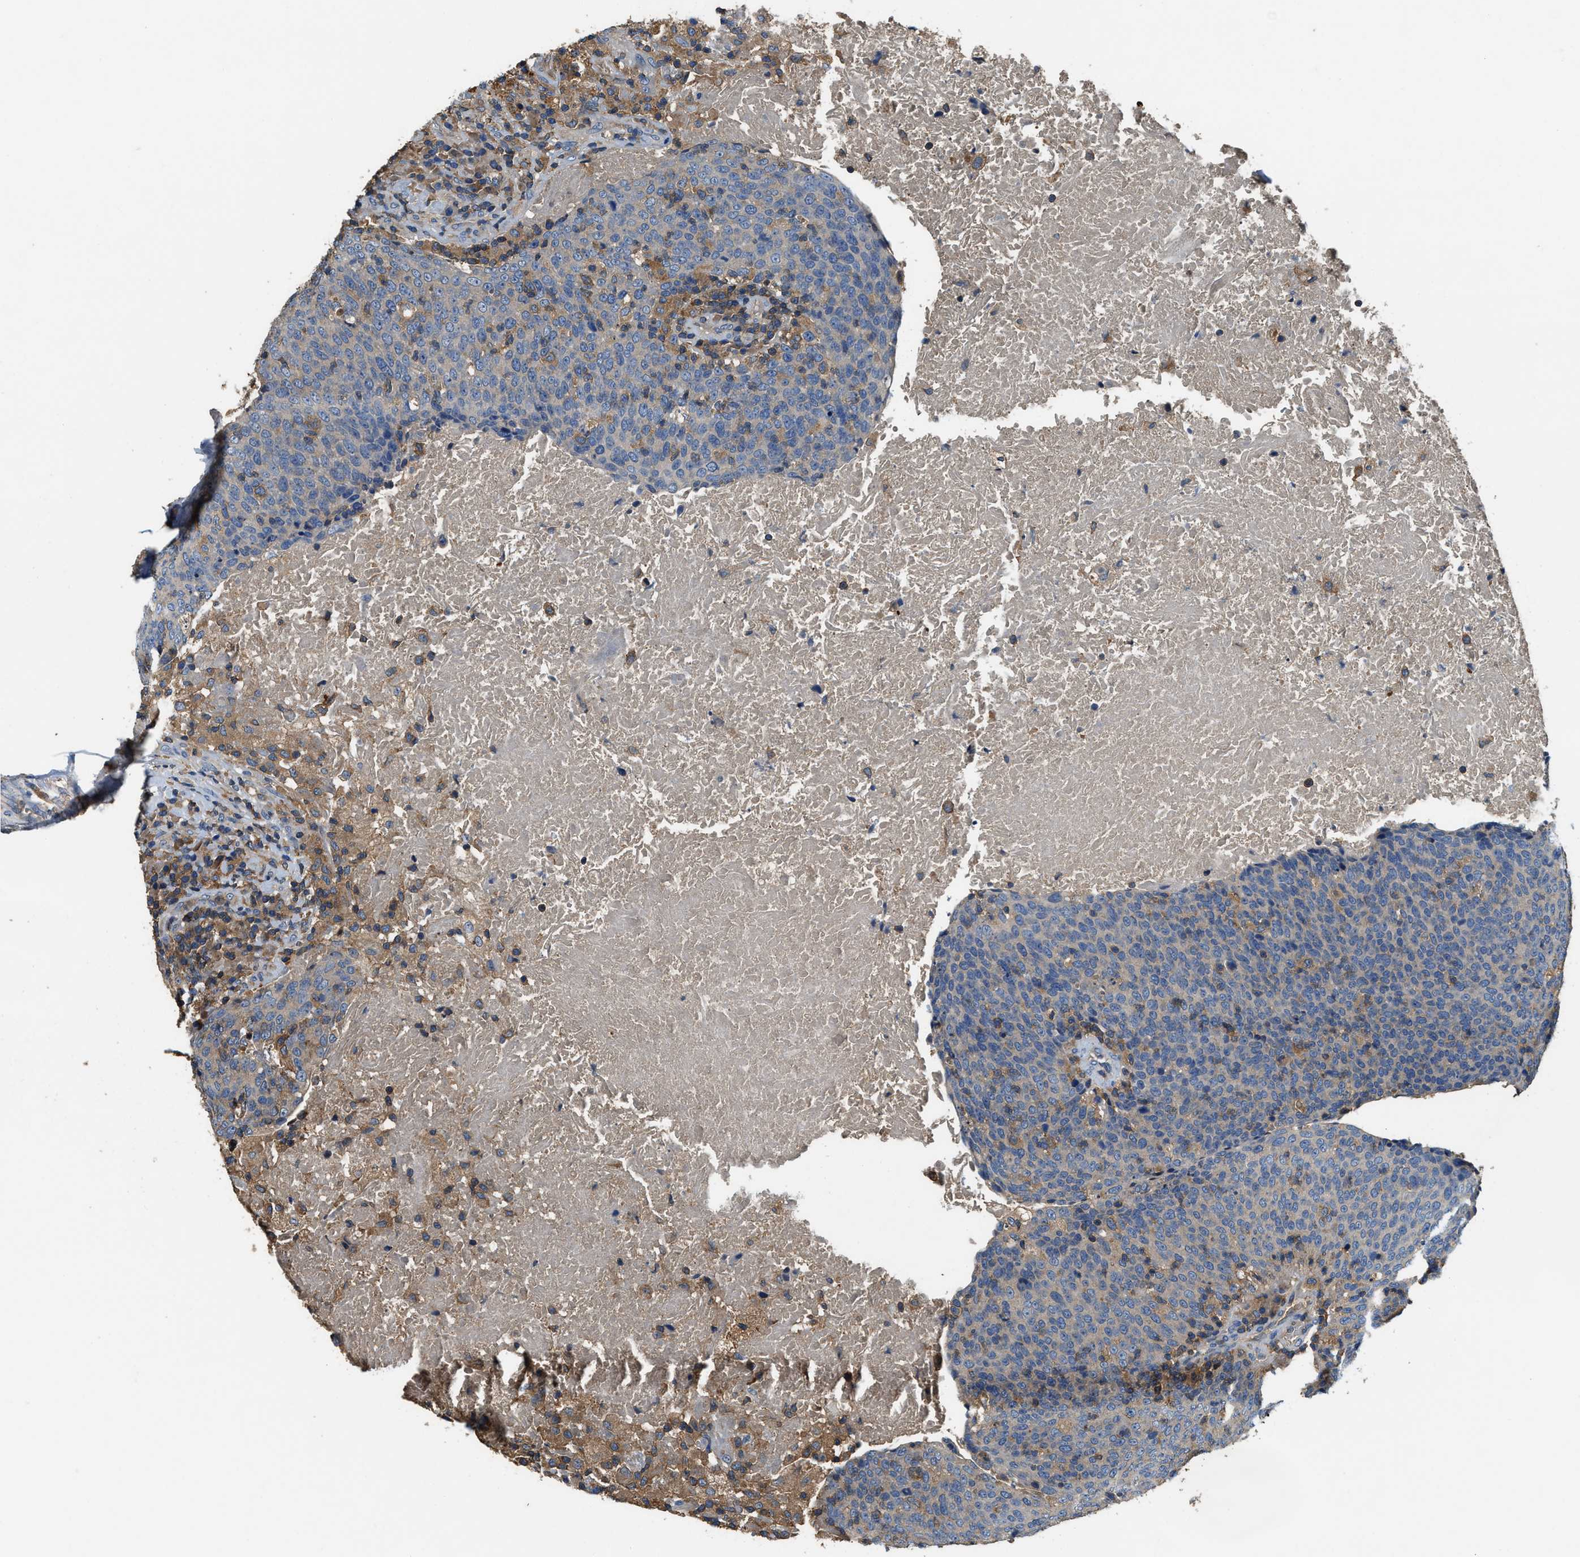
{"staining": {"intensity": "negative", "quantity": "none", "location": "none"}, "tissue": "head and neck cancer", "cell_type": "Tumor cells", "image_type": "cancer", "snomed": [{"axis": "morphology", "description": "Squamous cell carcinoma, NOS"}, {"axis": "morphology", "description": "Squamous cell carcinoma, metastatic, NOS"}, {"axis": "topography", "description": "Lymph node"}, {"axis": "topography", "description": "Head-Neck"}], "caption": "Human head and neck squamous cell carcinoma stained for a protein using IHC exhibits no staining in tumor cells.", "gene": "BLOC1S1", "patient": {"sex": "male", "age": 62}}